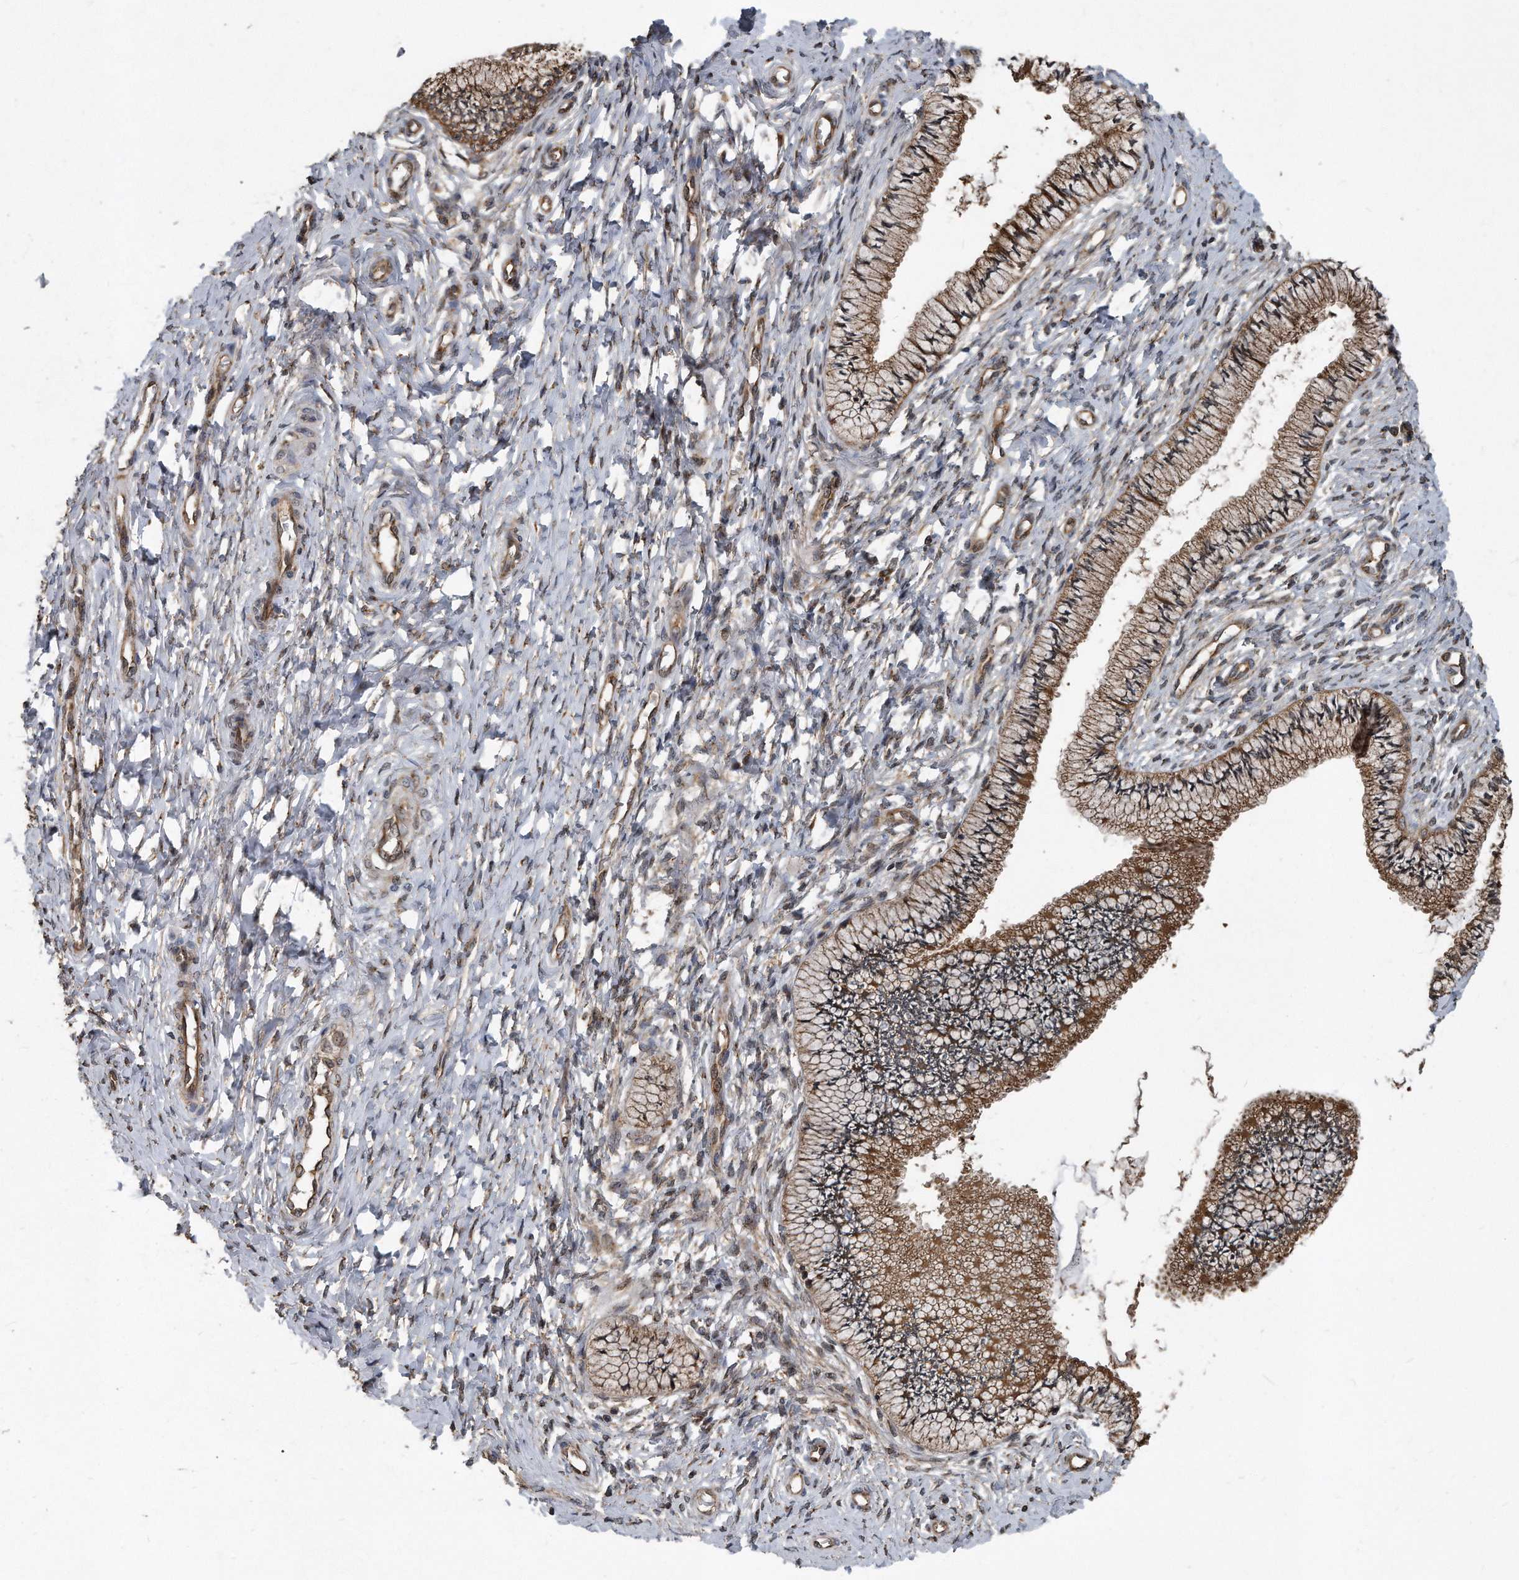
{"staining": {"intensity": "moderate", "quantity": ">75%", "location": "cytoplasmic/membranous"}, "tissue": "cervix", "cell_type": "Glandular cells", "image_type": "normal", "snomed": [{"axis": "morphology", "description": "Normal tissue, NOS"}, {"axis": "topography", "description": "Cervix"}], "caption": "Immunohistochemical staining of normal cervix shows medium levels of moderate cytoplasmic/membranous expression in about >75% of glandular cells.", "gene": "FAM136A", "patient": {"sex": "female", "age": 36}}